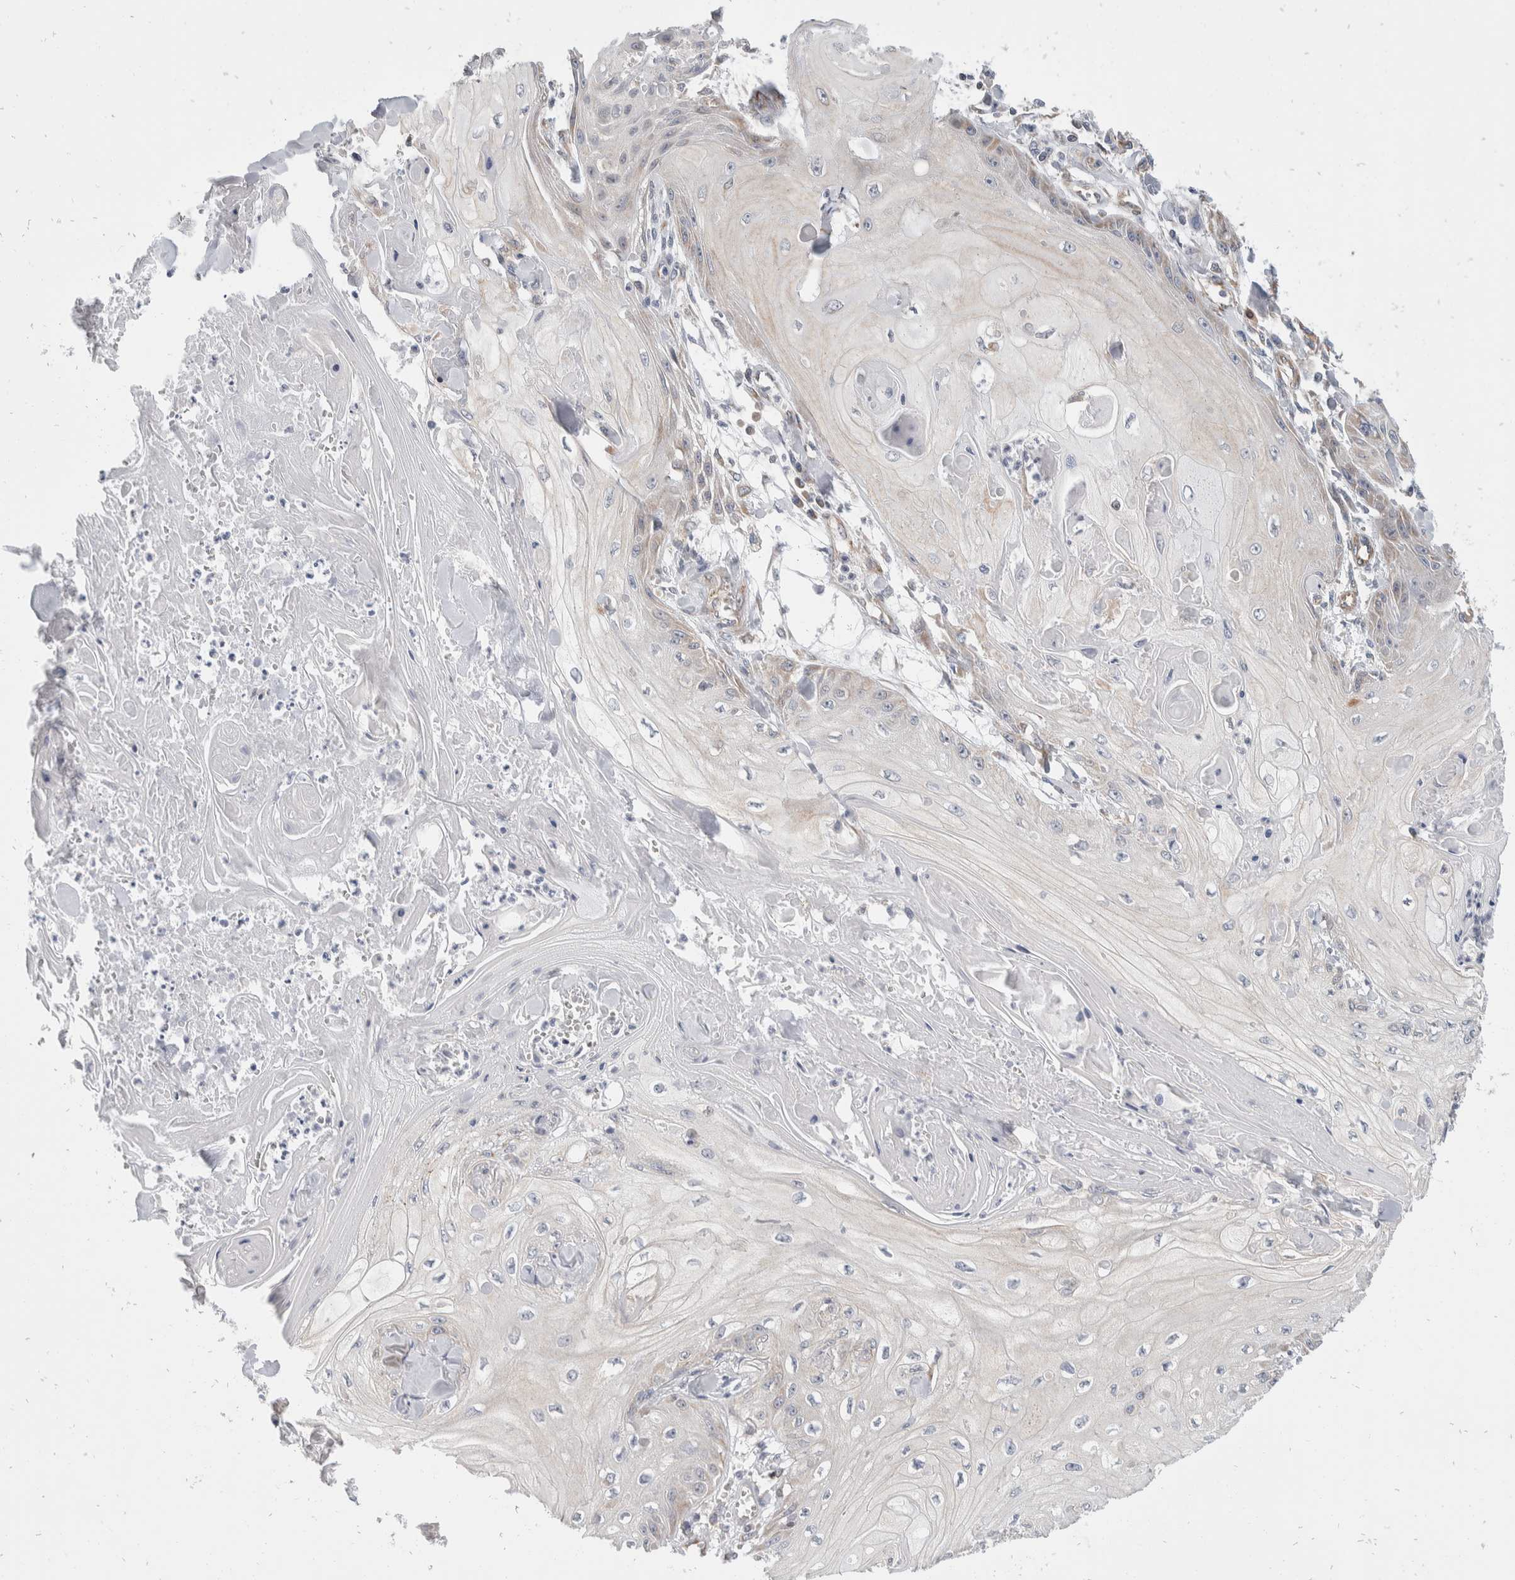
{"staining": {"intensity": "weak", "quantity": "<25%", "location": "cytoplasmic/membranous"}, "tissue": "skin cancer", "cell_type": "Tumor cells", "image_type": "cancer", "snomed": [{"axis": "morphology", "description": "Squamous cell carcinoma, NOS"}, {"axis": "topography", "description": "Skin"}], "caption": "Tumor cells show no significant protein expression in skin cancer (squamous cell carcinoma).", "gene": "TMEM245", "patient": {"sex": "male", "age": 74}}